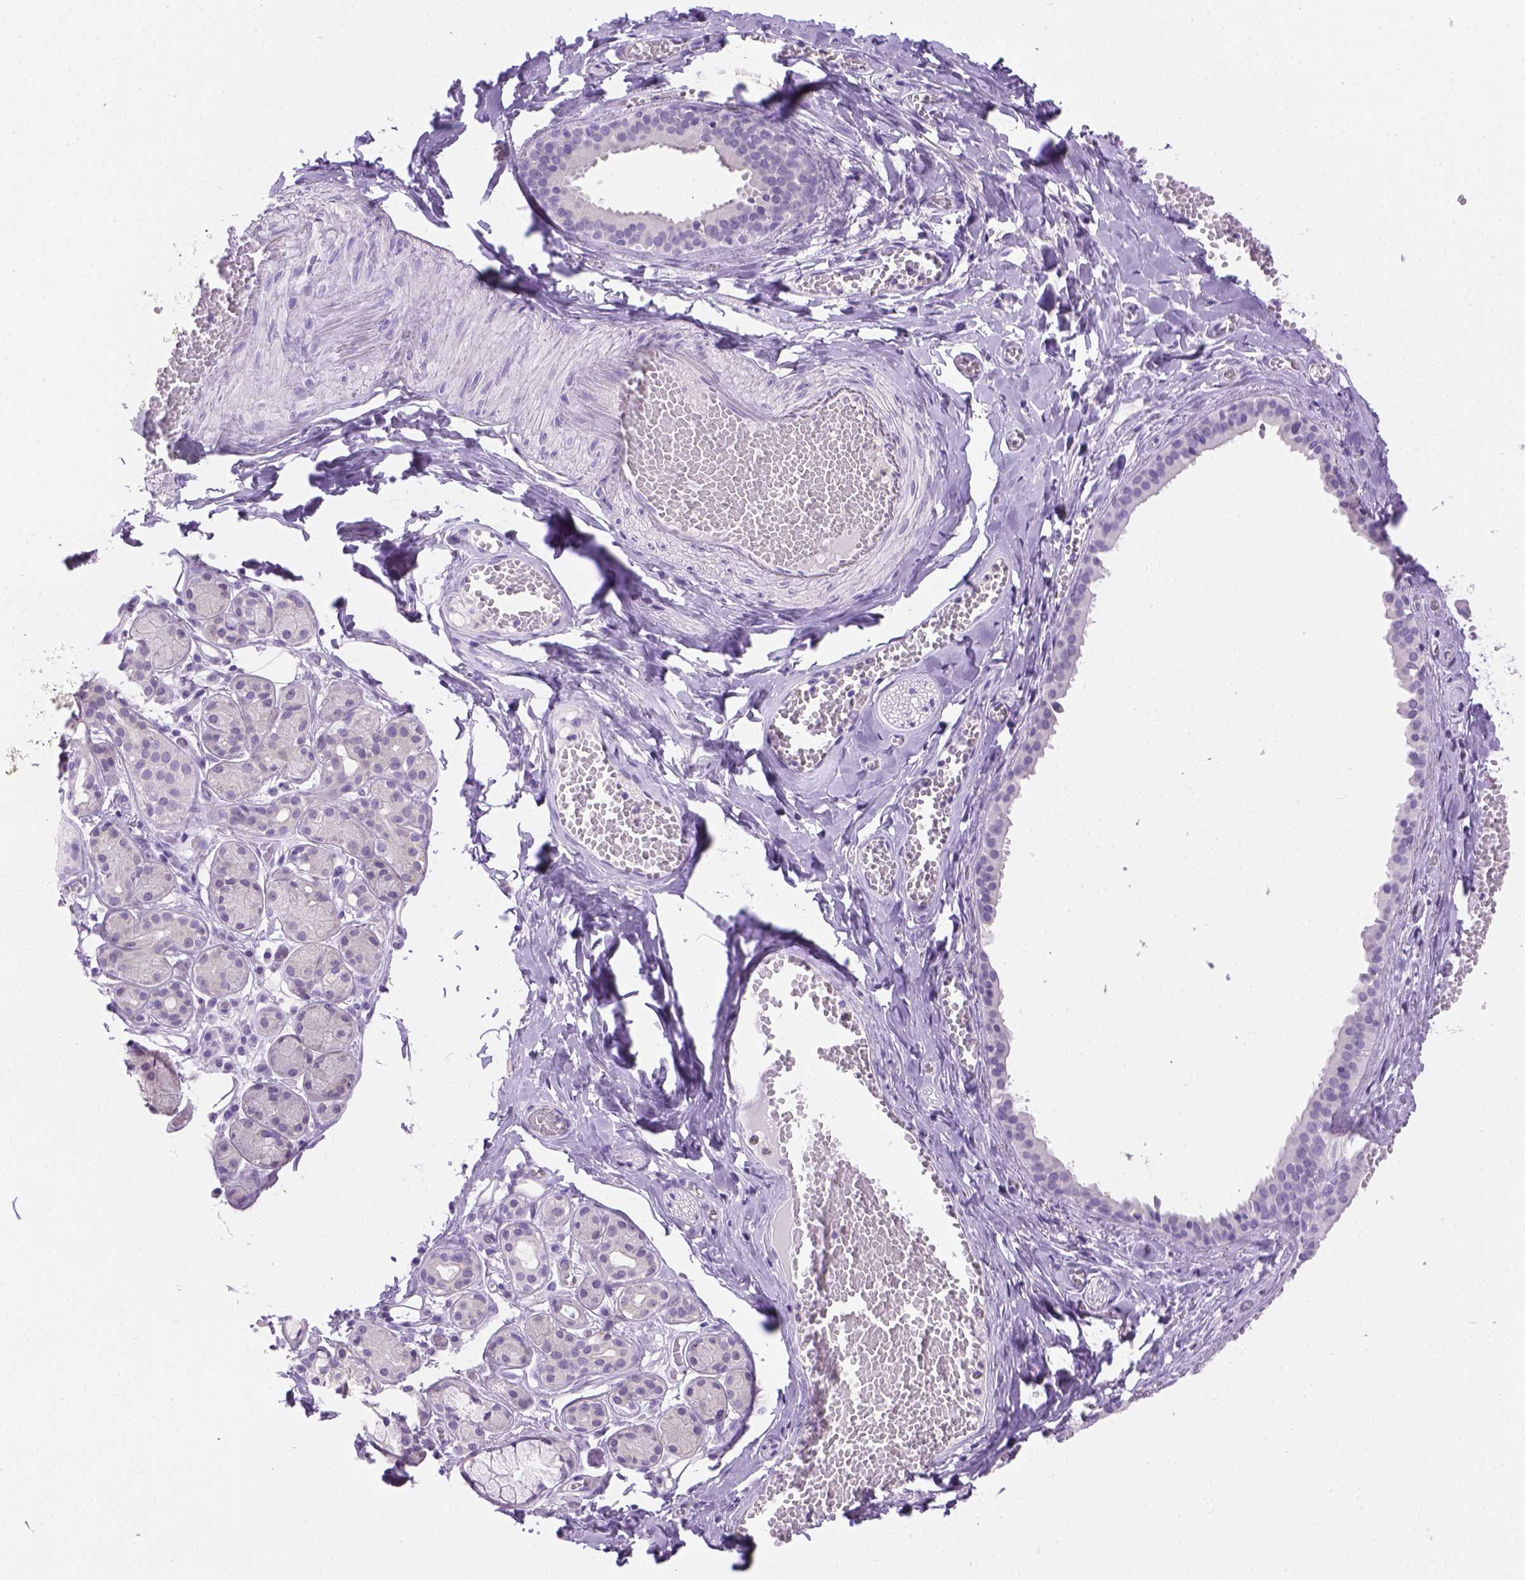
{"staining": {"intensity": "negative", "quantity": "none", "location": "none"}, "tissue": "salivary gland", "cell_type": "Glandular cells", "image_type": "normal", "snomed": [{"axis": "morphology", "description": "Normal tissue, NOS"}, {"axis": "topography", "description": "Salivary gland"}, {"axis": "topography", "description": "Peripheral nerve tissue"}], "caption": "IHC of benign salivary gland displays no expression in glandular cells.", "gene": "TMEM38A", "patient": {"sex": "male", "age": 71}}